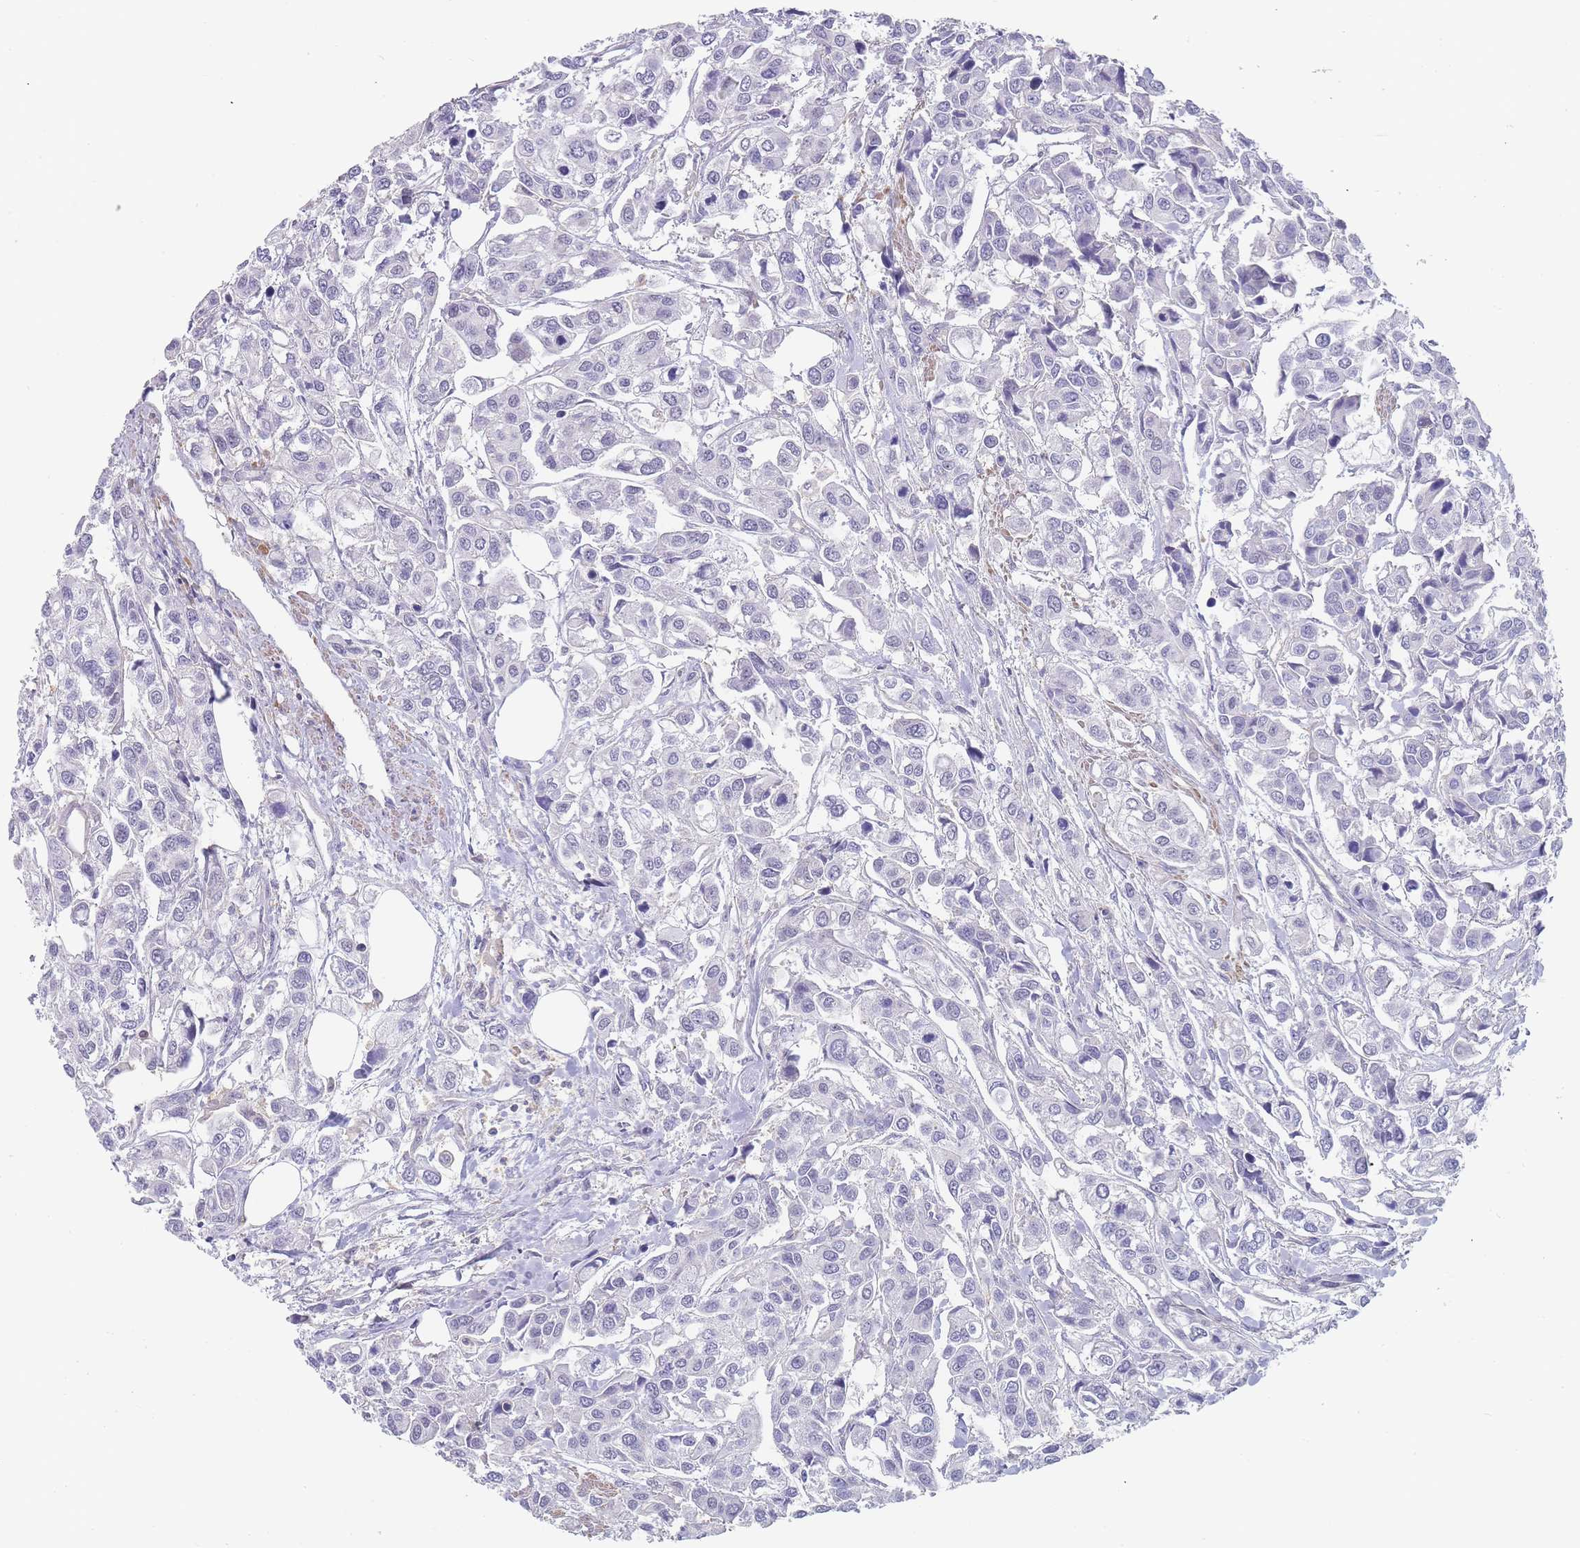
{"staining": {"intensity": "negative", "quantity": "none", "location": "none"}, "tissue": "urothelial cancer", "cell_type": "Tumor cells", "image_type": "cancer", "snomed": [{"axis": "morphology", "description": "Urothelial carcinoma, High grade"}, {"axis": "topography", "description": "Urinary bladder"}], "caption": "IHC image of high-grade urothelial carcinoma stained for a protein (brown), which shows no positivity in tumor cells.", "gene": "NOP14", "patient": {"sex": "male", "age": 67}}